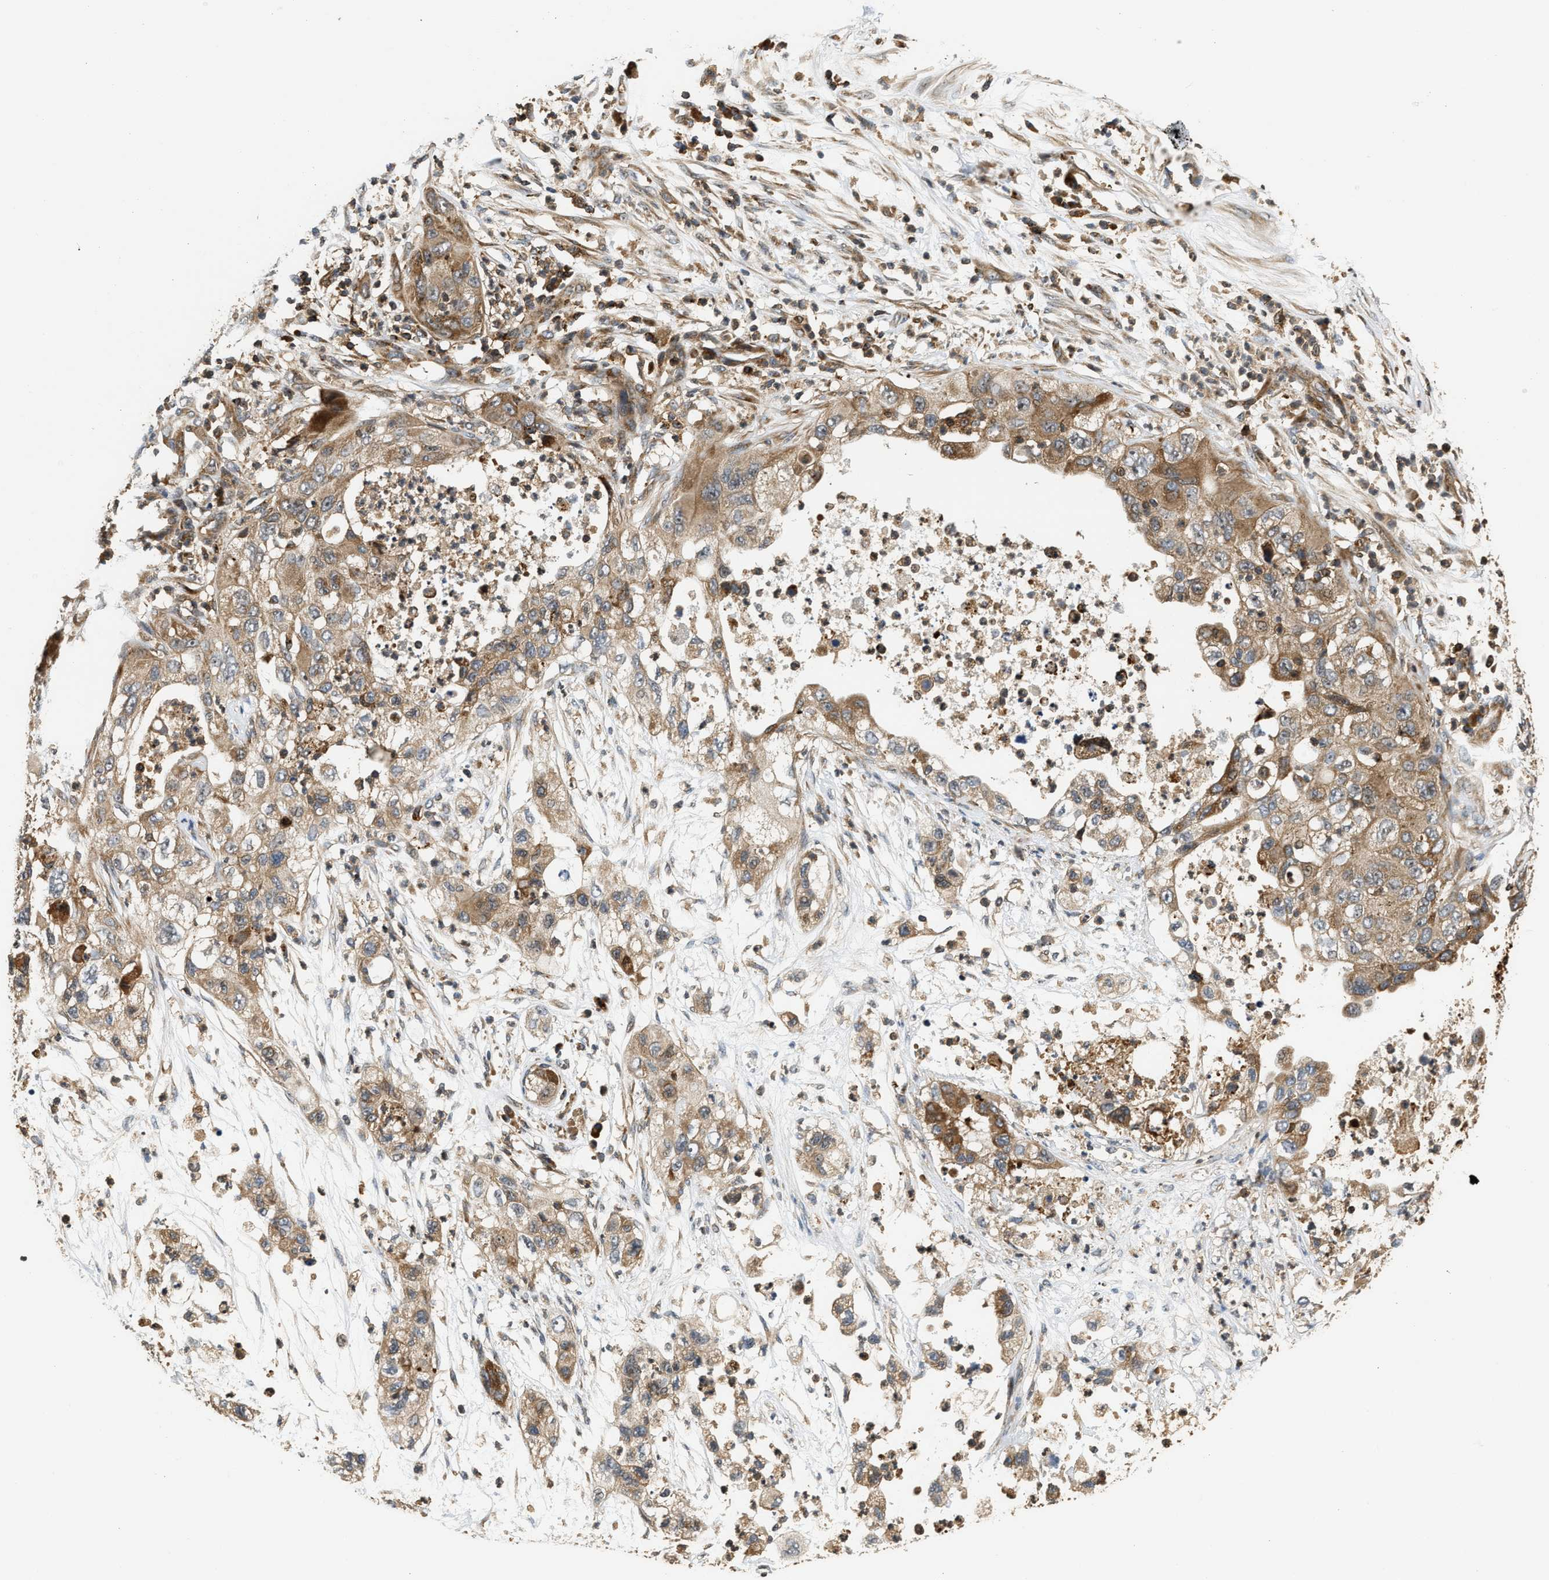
{"staining": {"intensity": "moderate", "quantity": ">75%", "location": "cytoplasmic/membranous"}, "tissue": "pancreatic cancer", "cell_type": "Tumor cells", "image_type": "cancer", "snomed": [{"axis": "morphology", "description": "Adenocarcinoma, NOS"}, {"axis": "topography", "description": "Pancreas"}], "caption": "Immunohistochemical staining of human pancreatic adenocarcinoma demonstrates medium levels of moderate cytoplasmic/membranous staining in approximately >75% of tumor cells.", "gene": "SNX5", "patient": {"sex": "female", "age": 78}}